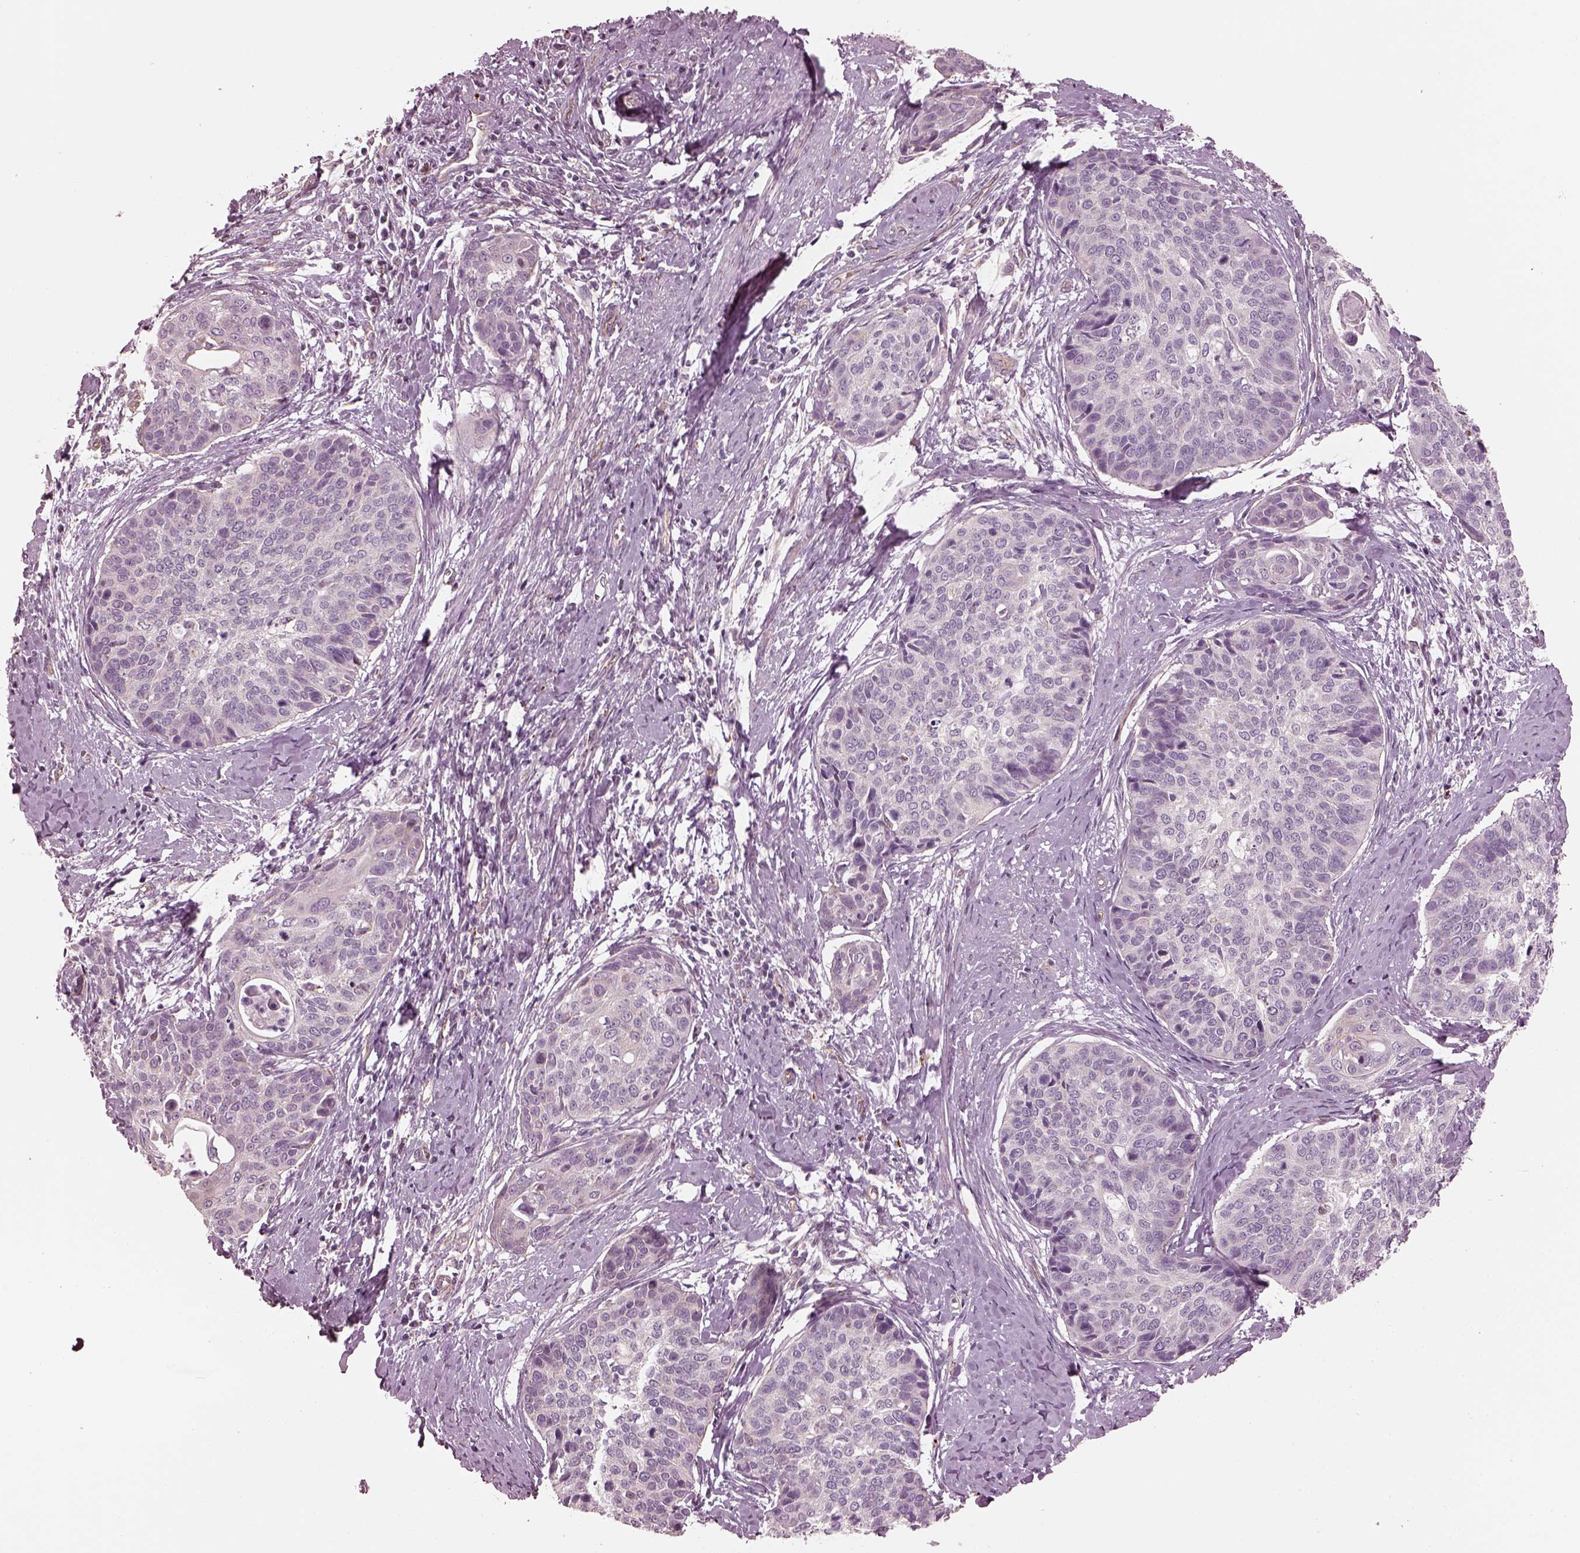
{"staining": {"intensity": "negative", "quantity": "none", "location": "none"}, "tissue": "cervical cancer", "cell_type": "Tumor cells", "image_type": "cancer", "snomed": [{"axis": "morphology", "description": "Squamous cell carcinoma, NOS"}, {"axis": "topography", "description": "Cervix"}], "caption": "IHC histopathology image of neoplastic tissue: cervical cancer stained with DAB exhibits no significant protein staining in tumor cells.", "gene": "ODAD1", "patient": {"sex": "female", "age": 69}}